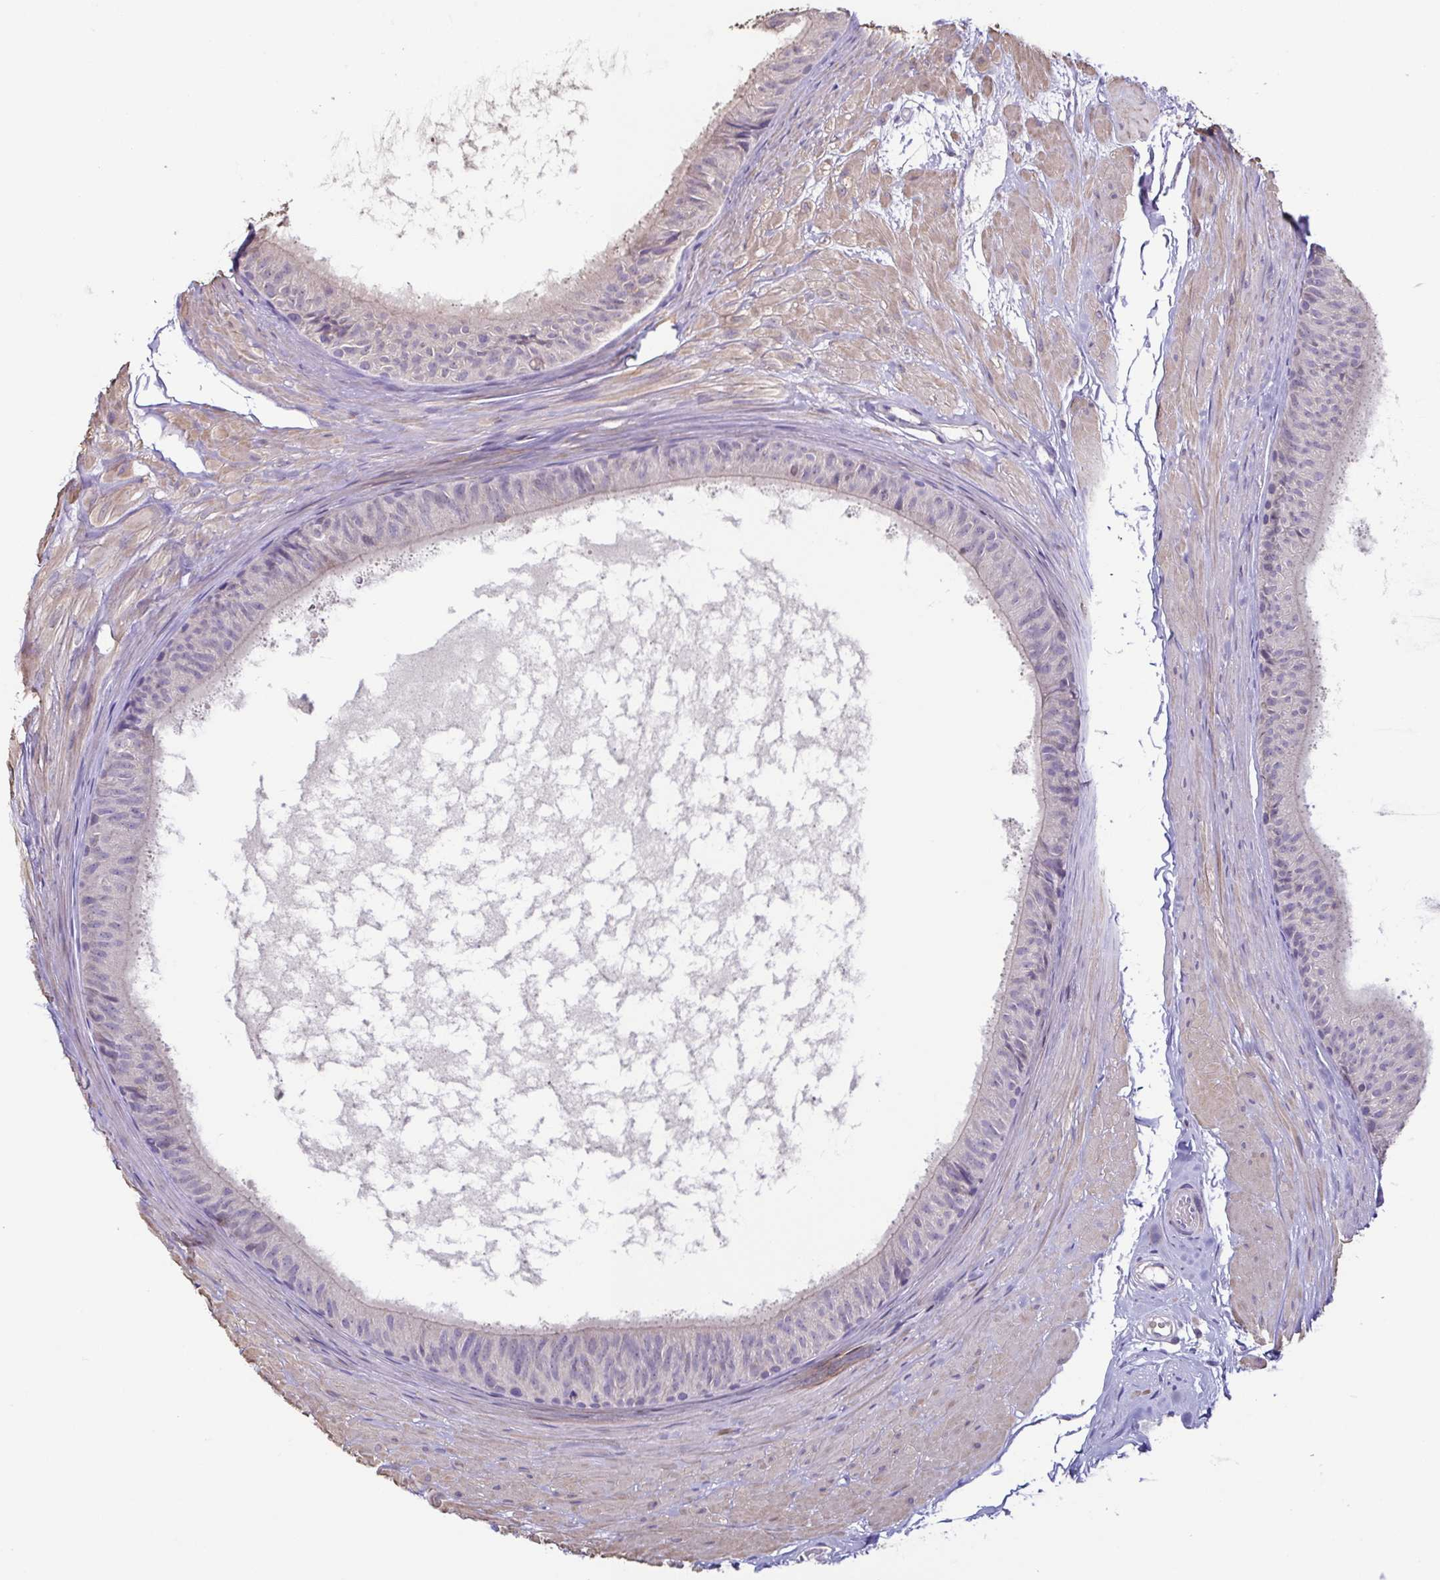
{"staining": {"intensity": "weak", "quantity": "25%-75%", "location": "cytoplasmic/membranous"}, "tissue": "epididymis", "cell_type": "Glandular cells", "image_type": "normal", "snomed": [{"axis": "morphology", "description": "Normal tissue, NOS"}, {"axis": "topography", "description": "Epididymis"}], "caption": "Glandular cells exhibit low levels of weak cytoplasmic/membranous positivity in approximately 25%-75% of cells in normal human epididymis.", "gene": "ACTRT2", "patient": {"sex": "male", "age": 33}}